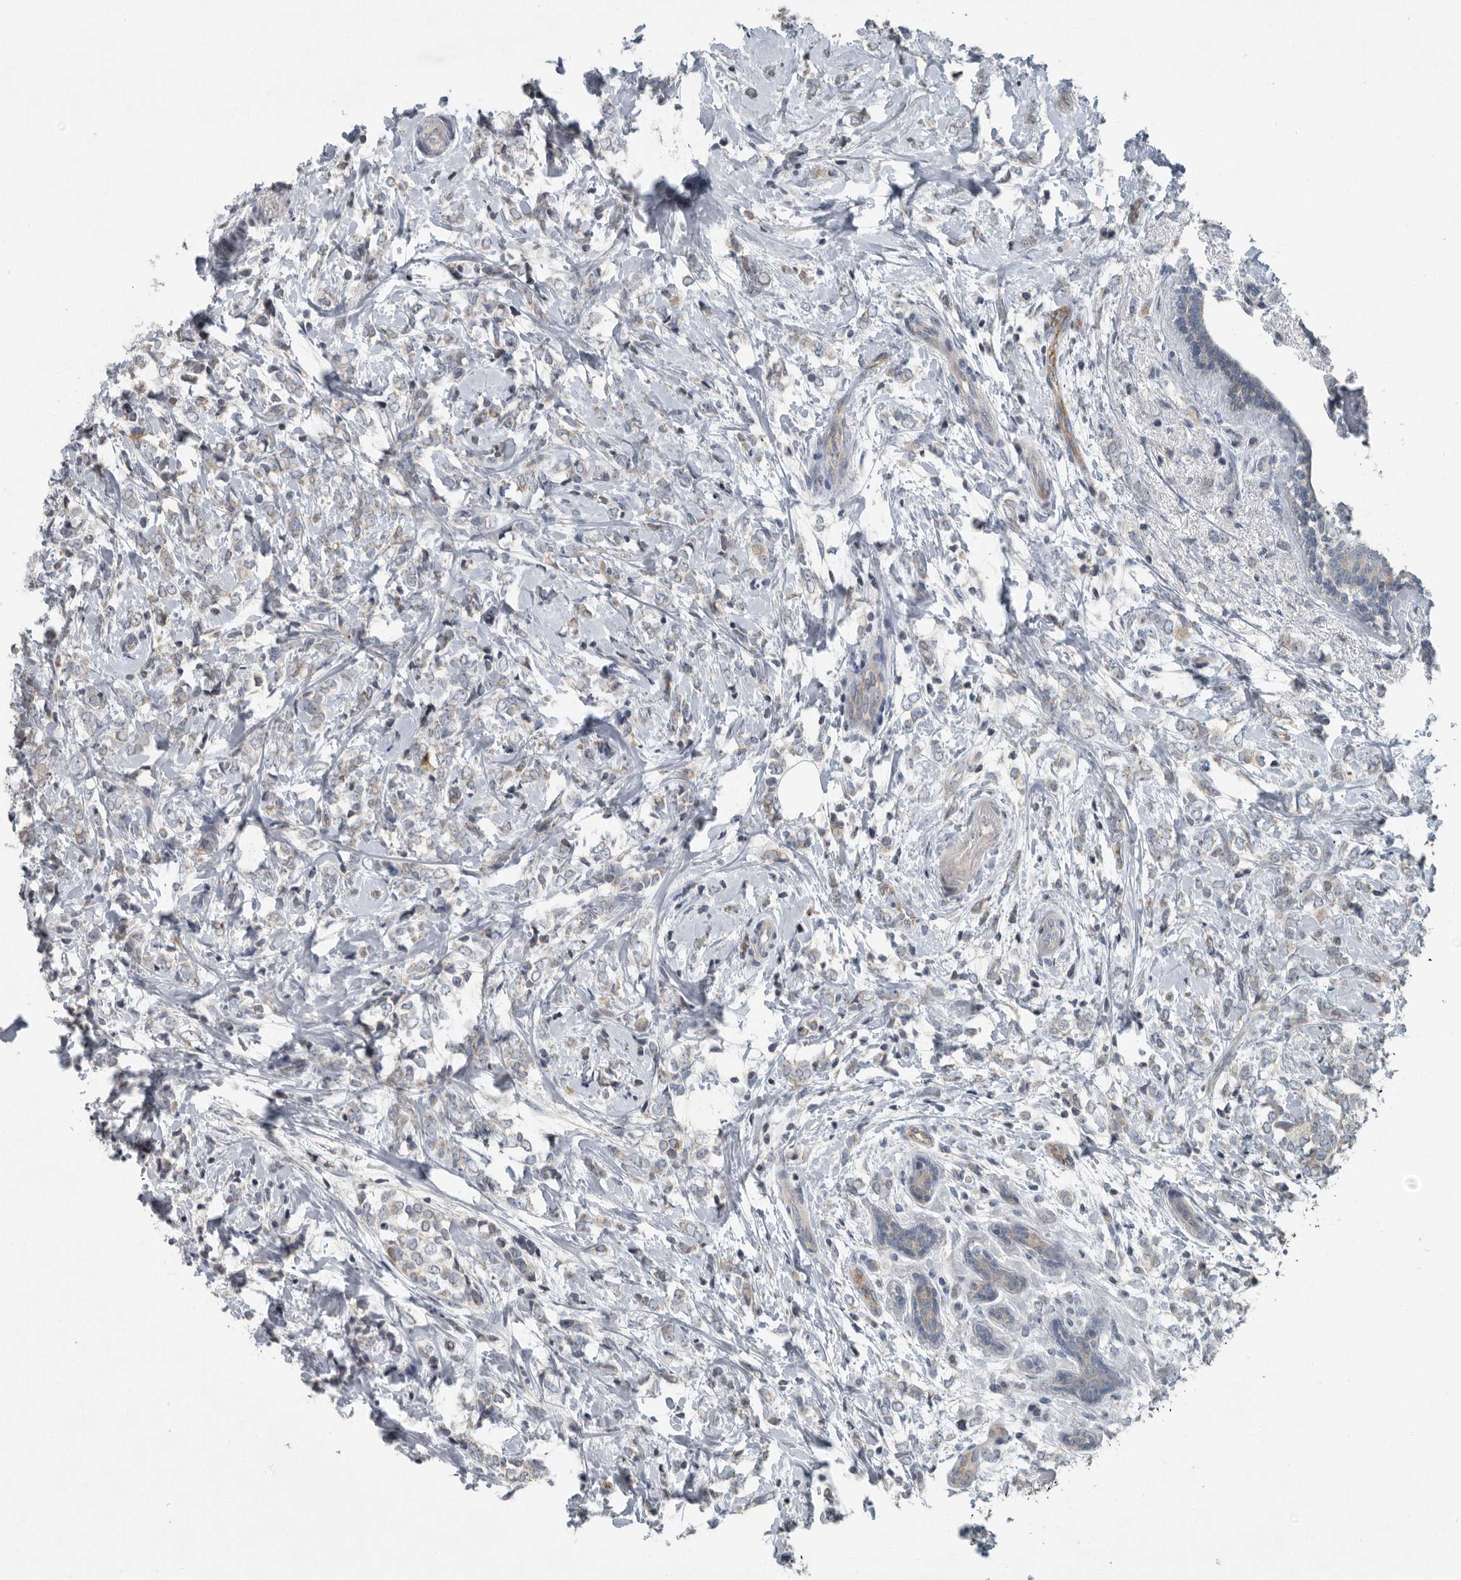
{"staining": {"intensity": "weak", "quantity": "25%-75%", "location": "cytoplasmic/membranous"}, "tissue": "breast cancer", "cell_type": "Tumor cells", "image_type": "cancer", "snomed": [{"axis": "morphology", "description": "Normal tissue, NOS"}, {"axis": "morphology", "description": "Lobular carcinoma"}, {"axis": "topography", "description": "Breast"}], "caption": "Immunohistochemistry (IHC) photomicrograph of breast cancer (lobular carcinoma) stained for a protein (brown), which displays low levels of weak cytoplasmic/membranous expression in approximately 25%-75% of tumor cells.", "gene": "MPP3", "patient": {"sex": "female", "age": 47}}